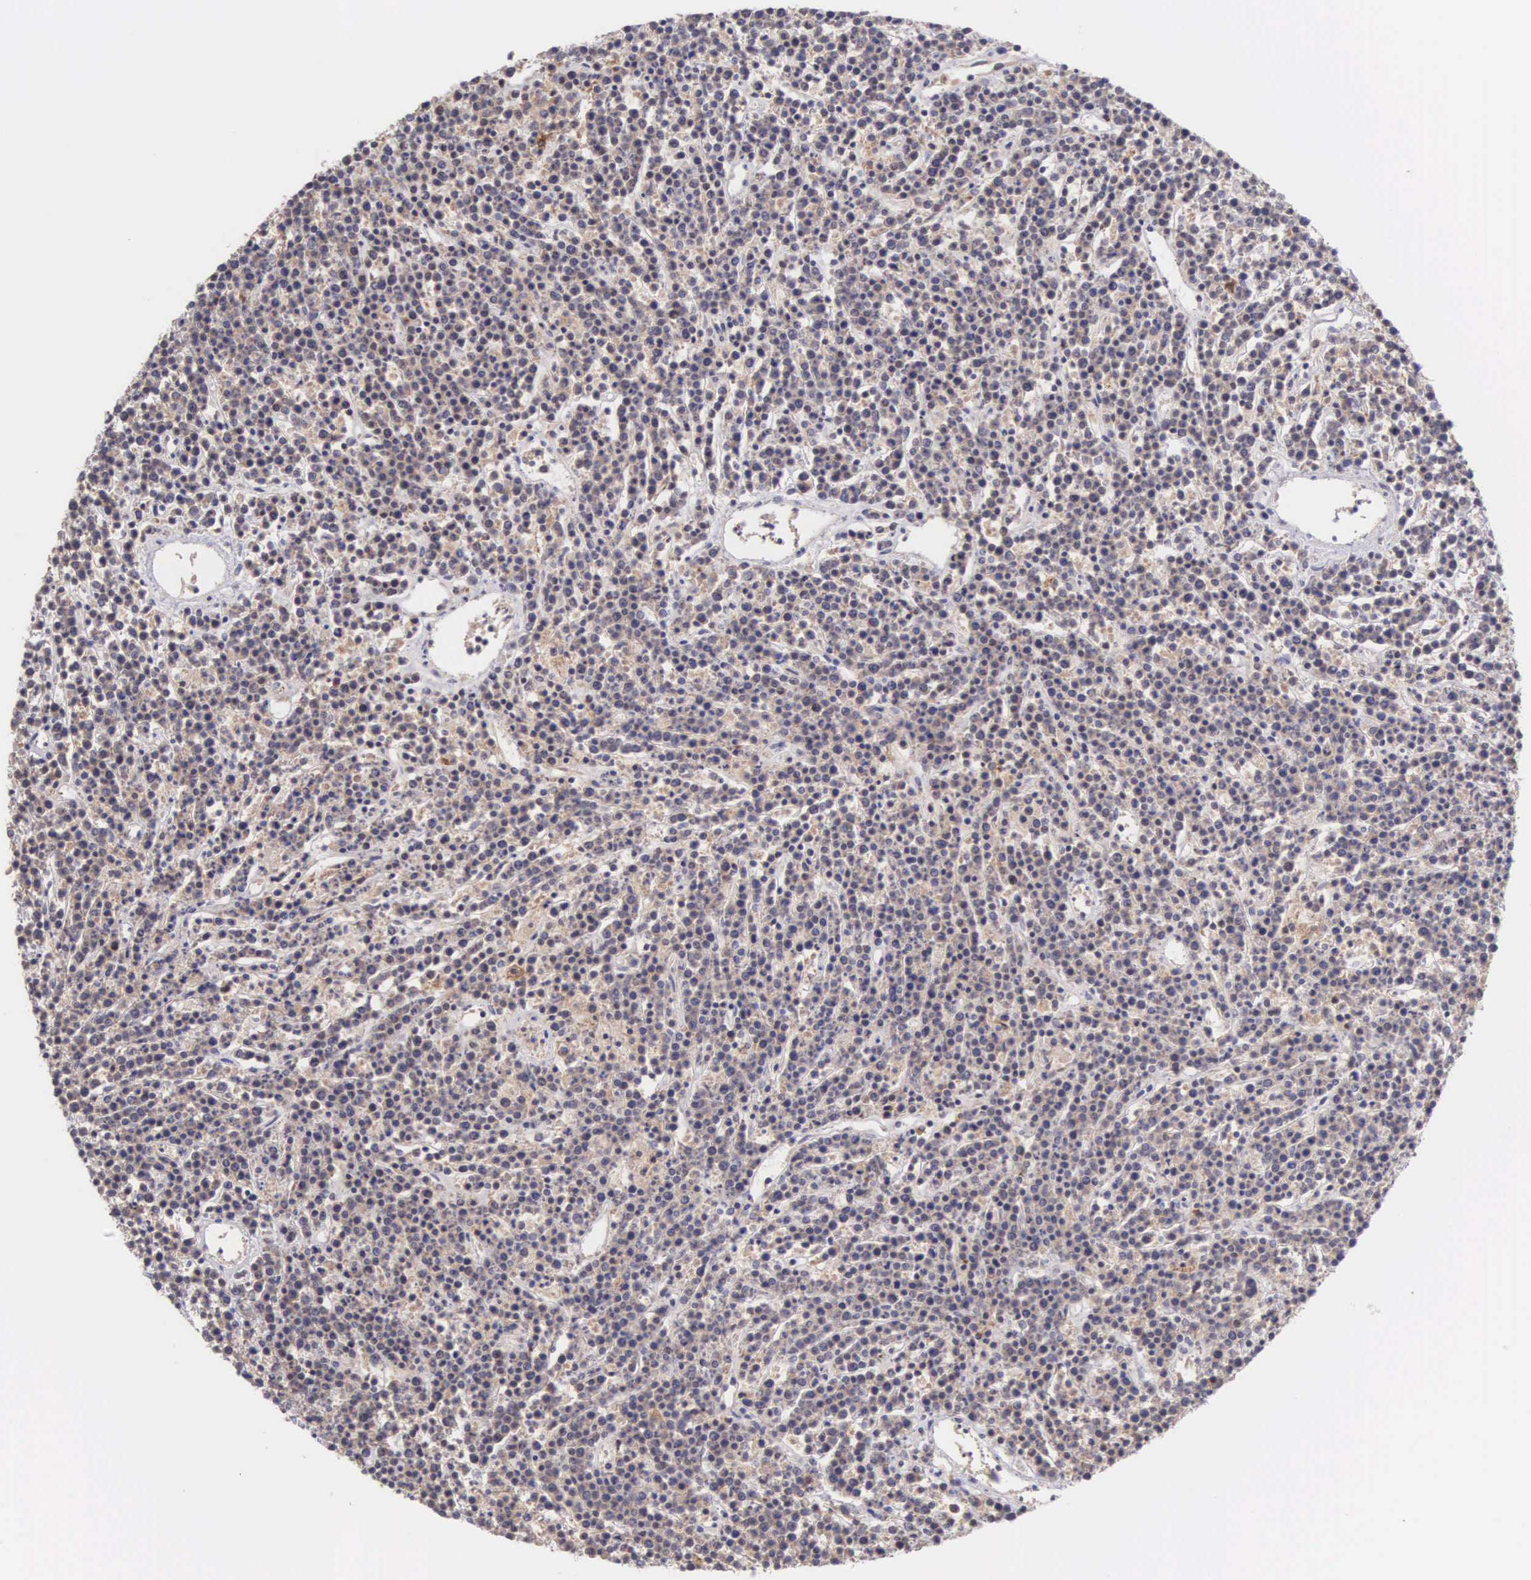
{"staining": {"intensity": "negative", "quantity": "none", "location": "none"}, "tissue": "lymphoma", "cell_type": "Tumor cells", "image_type": "cancer", "snomed": [{"axis": "morphology", "description": "Malignant lymphoma, non-Hodgkin's type, High grade"}, {"axis": "topography", "description": "Ovary"}], "caption": "Lymphoma was stained to show a protein in brown. There is no significant positivity in tumor cells.", "gene": "GRK3", "patient": {"sex": "female", "age": 56}}